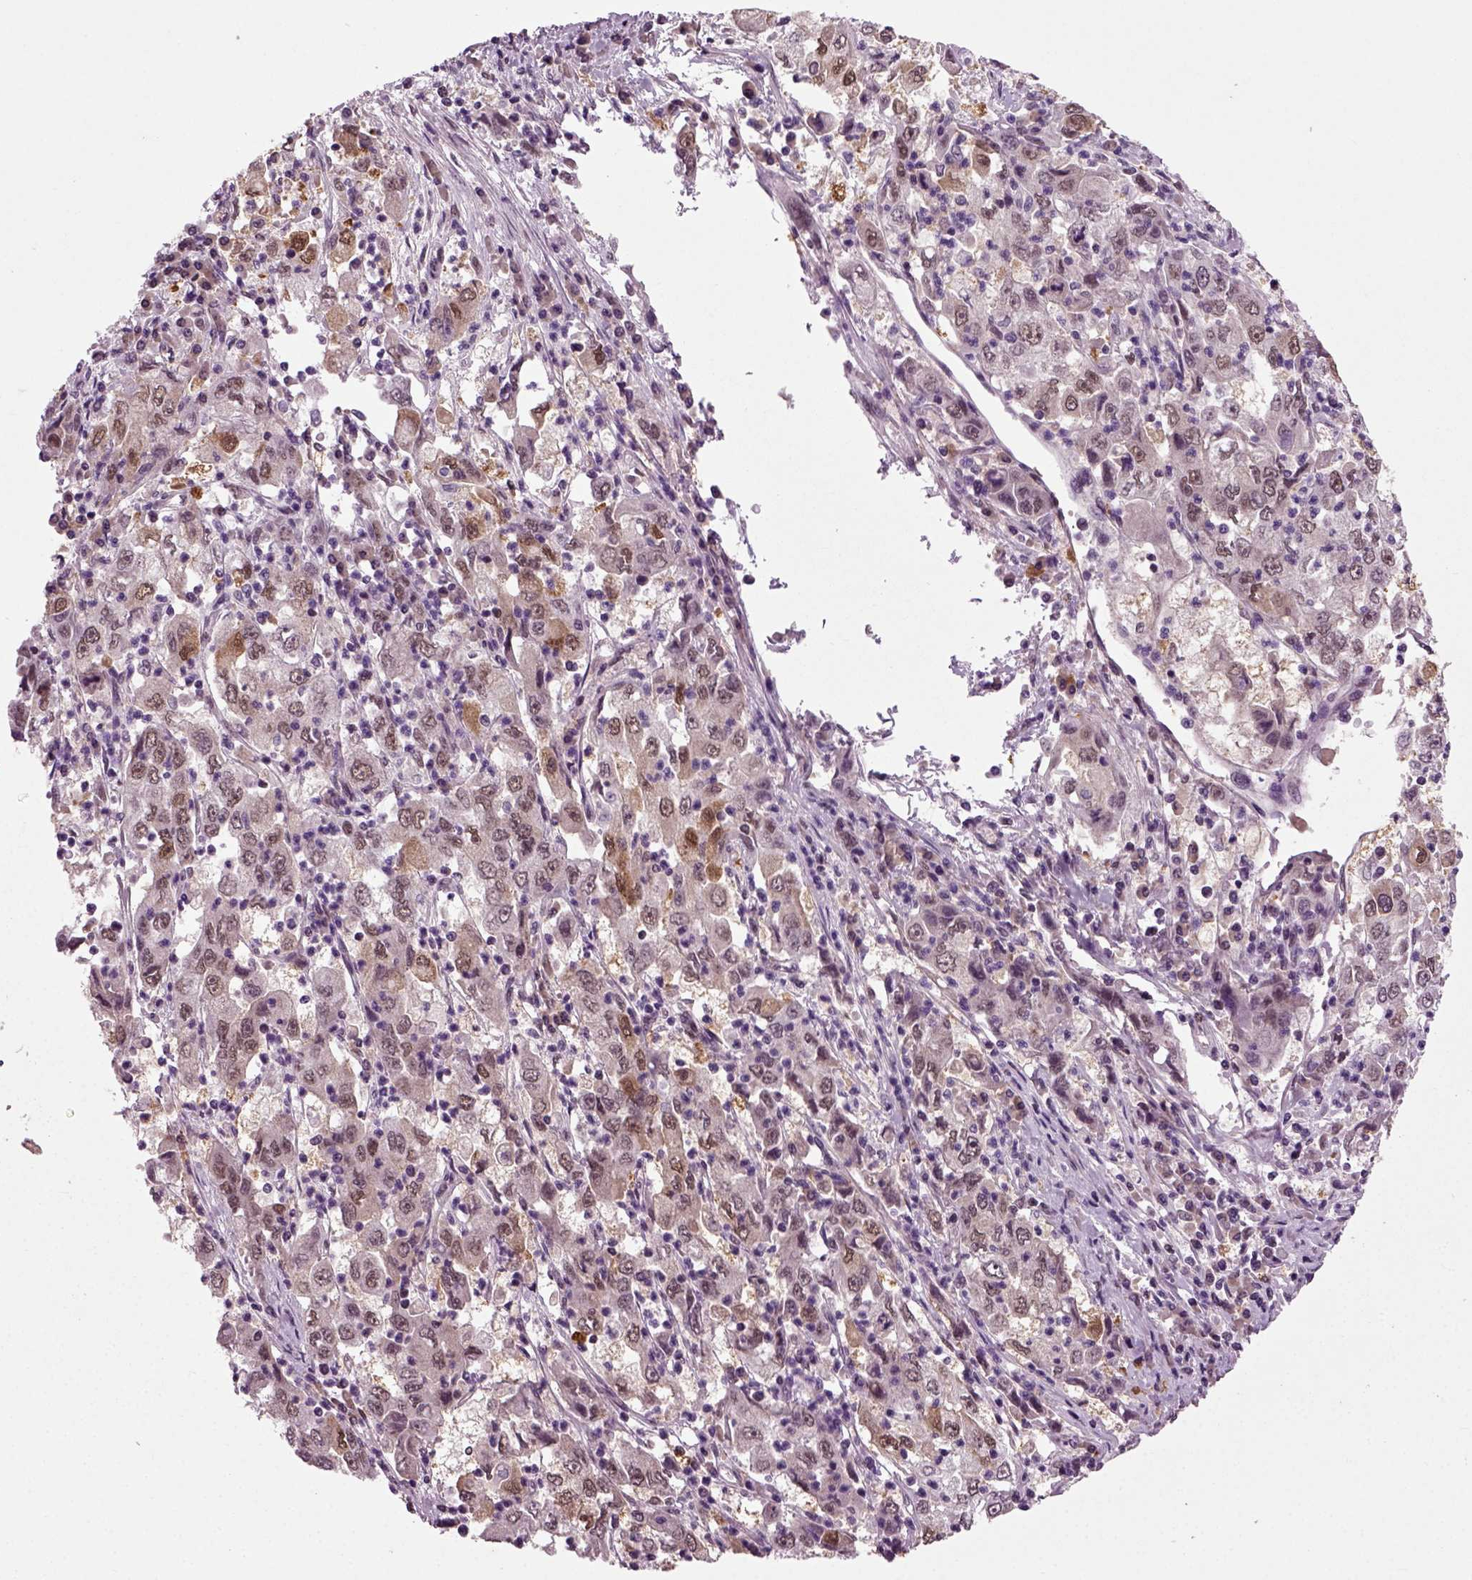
{"staining": {"intensity": "moderate", "quantity": "<25%", "location": "cytoplasmic/membranous"}, "tissue": "cervical cancer", "cell_type": "Tumor cells", "image_type": "cancer", "snomed": [{"axis": "morphology", "description": "Squamous cell carcinoma, NOS"}, {"axis": "topography", "description": "Cervix"}], "caption": "Squamous cell carcinoma (cervical) stained with a brown dye reveals moderate cytoplasmic/membranous positive positivity in approximately <25% of tumor cells.", "gene": "RCOR3", "patient": {"sex": "female", "age": 36}}